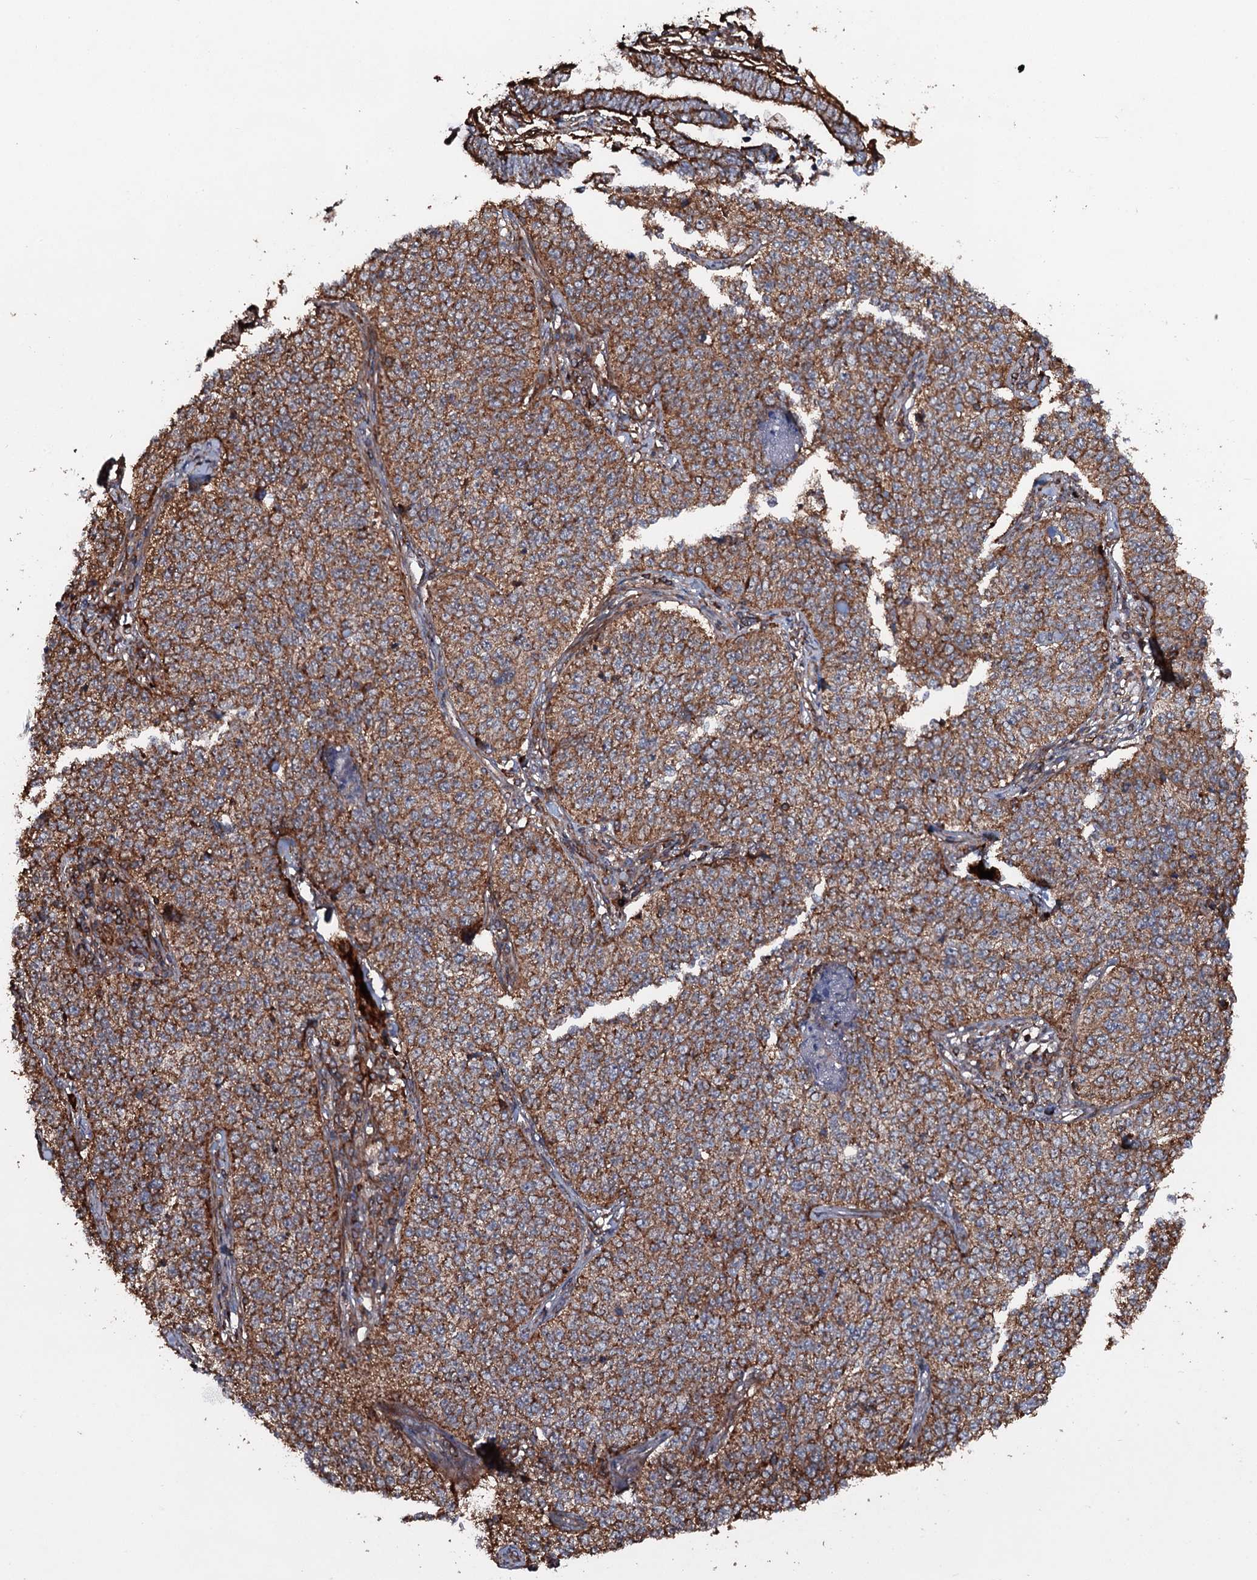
{"staining": {"intensity": "moderate", "quantity": ">75%", "location": "cytoplasmic/membranous"}, "tissue": "cervical cancer", "cell_type": "Tumor cells", "image_type": "cancer", "snomed": [{"axis": "morphology", "description": "Squamous cell carcinoma, NOS"}, {"axis": "topography", "description": "Cervix"}], "caption": "Moderate cytoplasmic/membranous protein expression is appreciated in about >75% of tumor cells in squamous cell carcinoma (cervical). Nuclei are stained in blue.", "gene": "VWA8", "patient": {"sex": "female", "age": 35}}